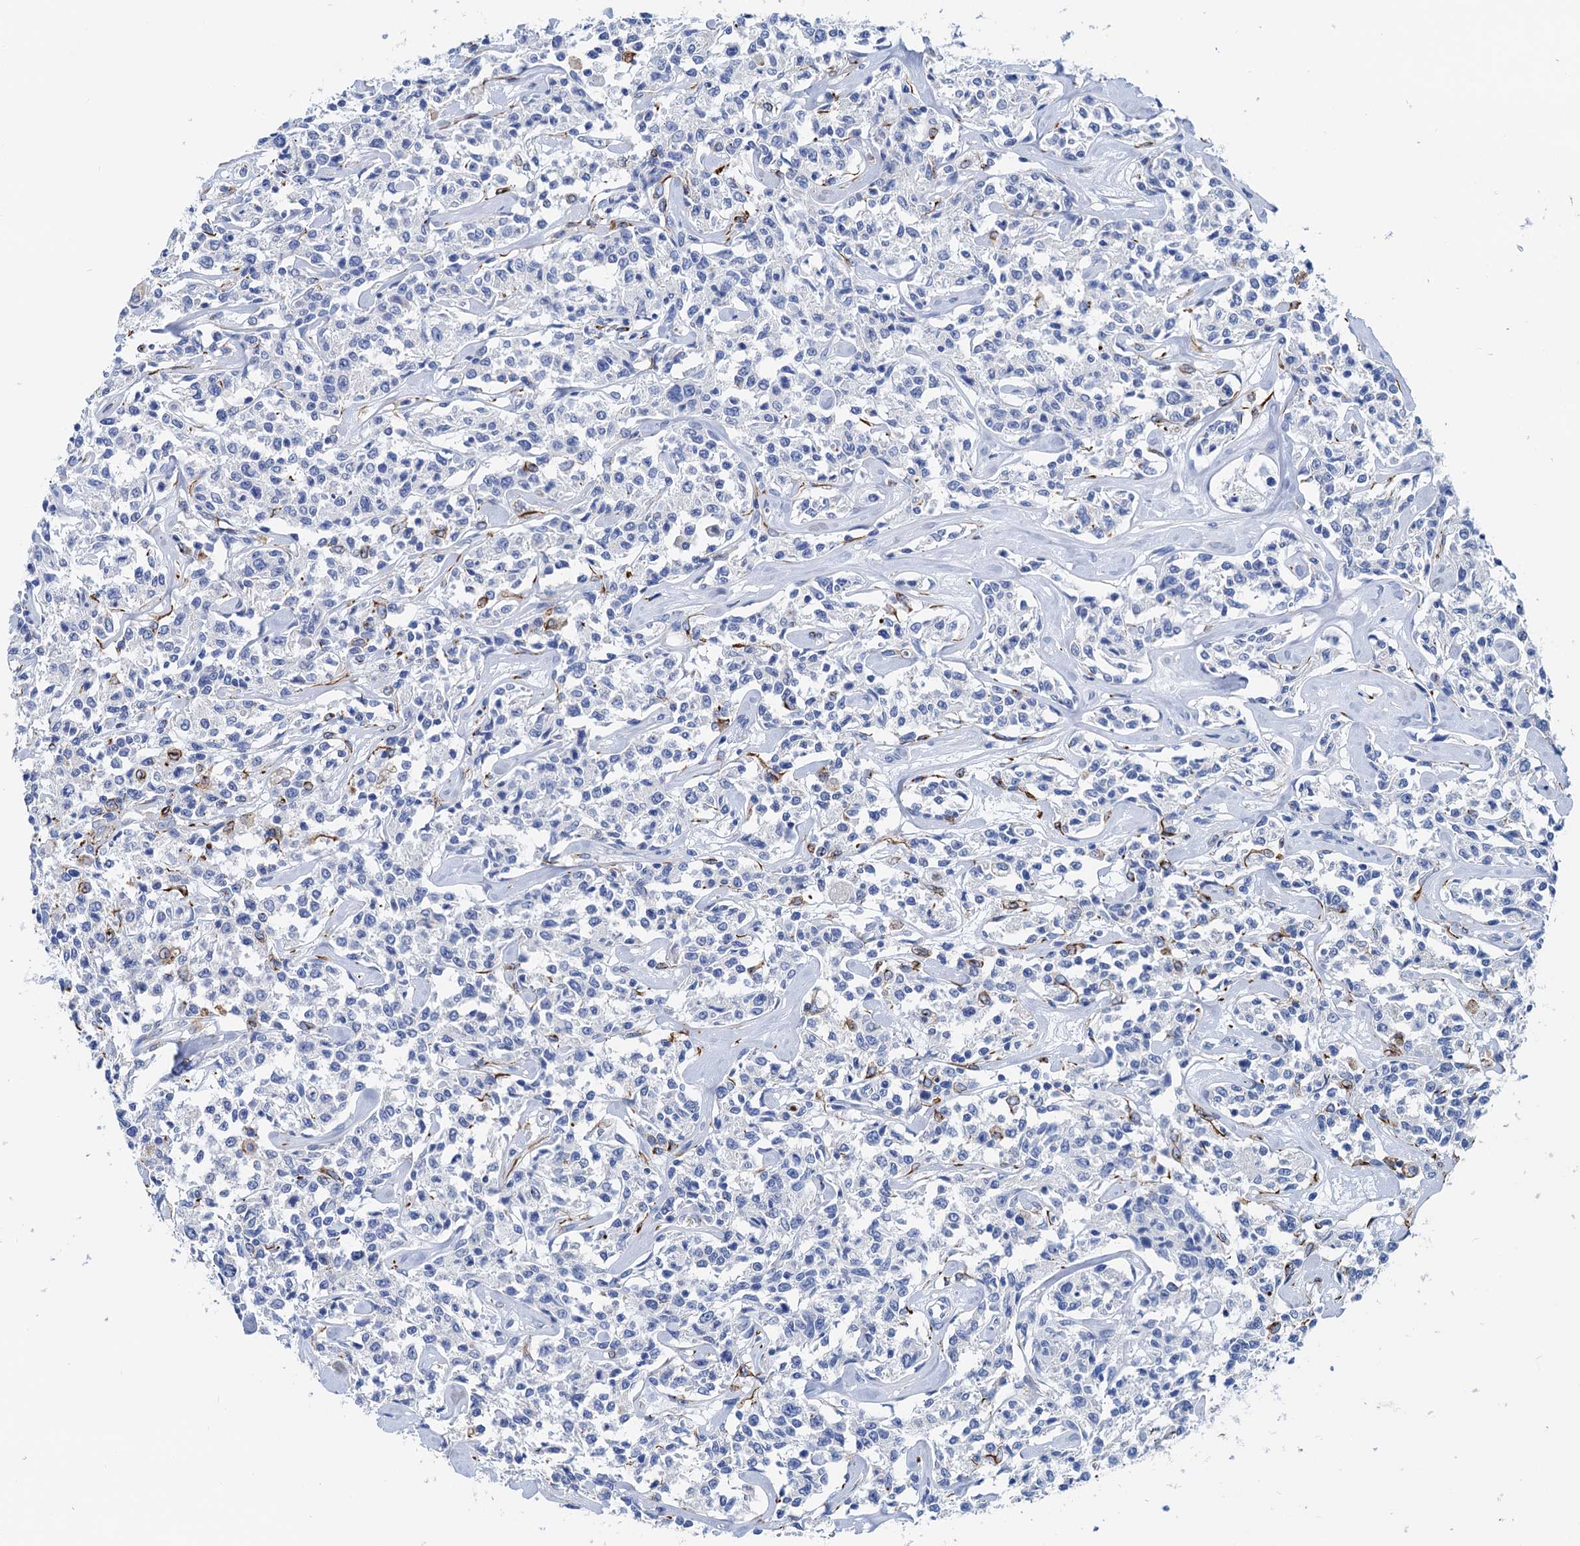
{"staining": {"intensity": "negative", "quantity": "none", "location": "none"}, "tissue": "lymphoma", "cell_type": "Tumor cells", "image_type": "cancer", "snomed": [{"axis": "morphology", "description": "Malignant lymphoma, non-Hodgkin's type, Low grade"}, {"axis": "topography", "description": "Small intestine"}], "caption": "There is no significant positivity in tumor cells of lymphoma.", "gene": "NLRP10", "patient": {"sex": "female", "age": 59}}